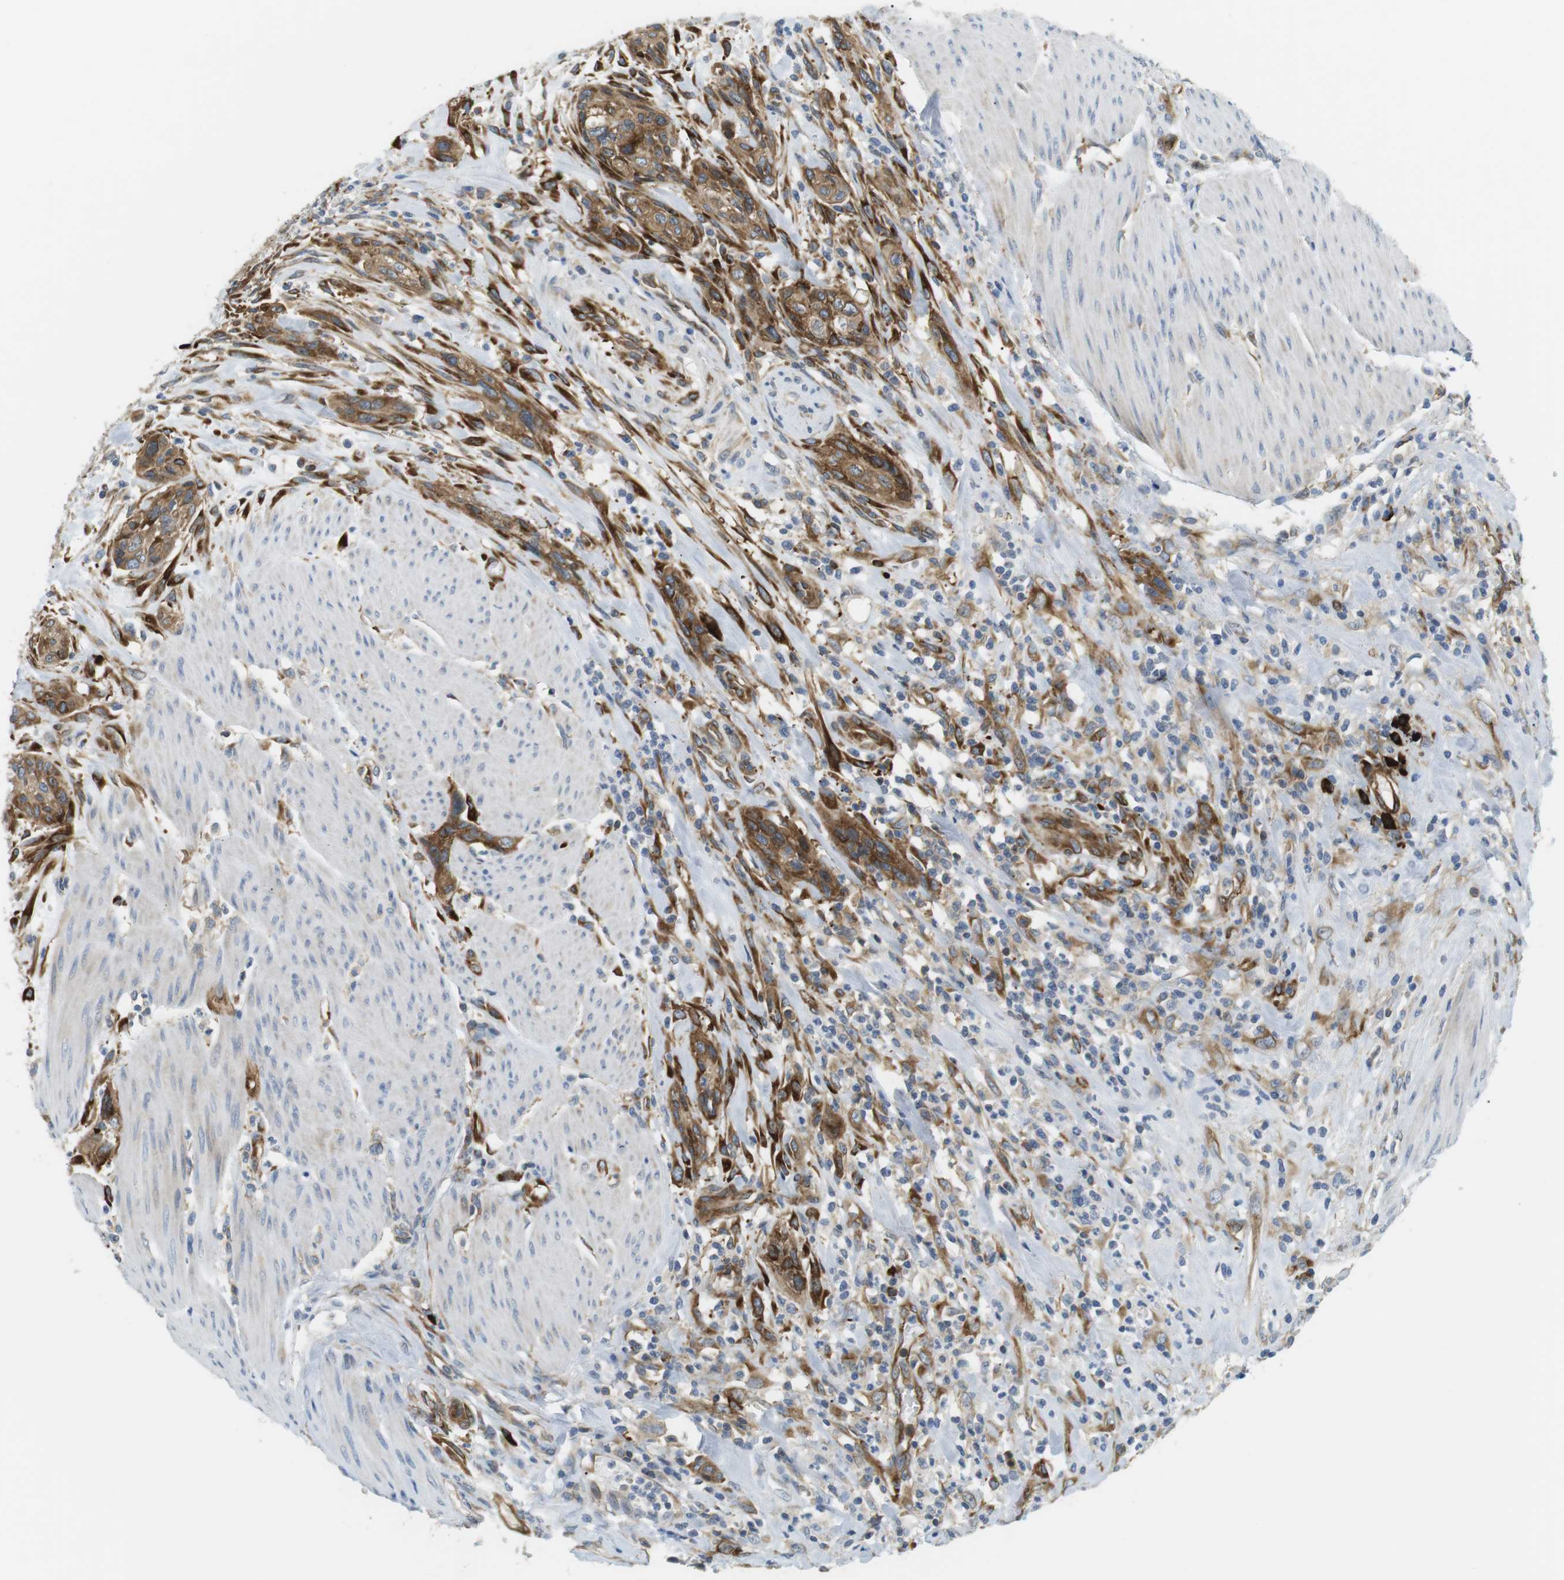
{"staining": {"intensity": "moderate", "quantity": ">75%", "location": "cytoplasmic/membranous"}, "tissue": "urothelial cancer", "cell_type": "Tumor cells", "image_type": "cancer", "snomed": [{"axis": "morphology", "description": "Urothelial carcinoma, High grade"}, {"axis": "topography", "description": "Urinary bladder"}], "caption": "Urothelial cancer stained with a protein marker reveals moderate staining in tumor cells.", "gene": "TMEM200A", "patient": {"sex": "male", "age": 35}}